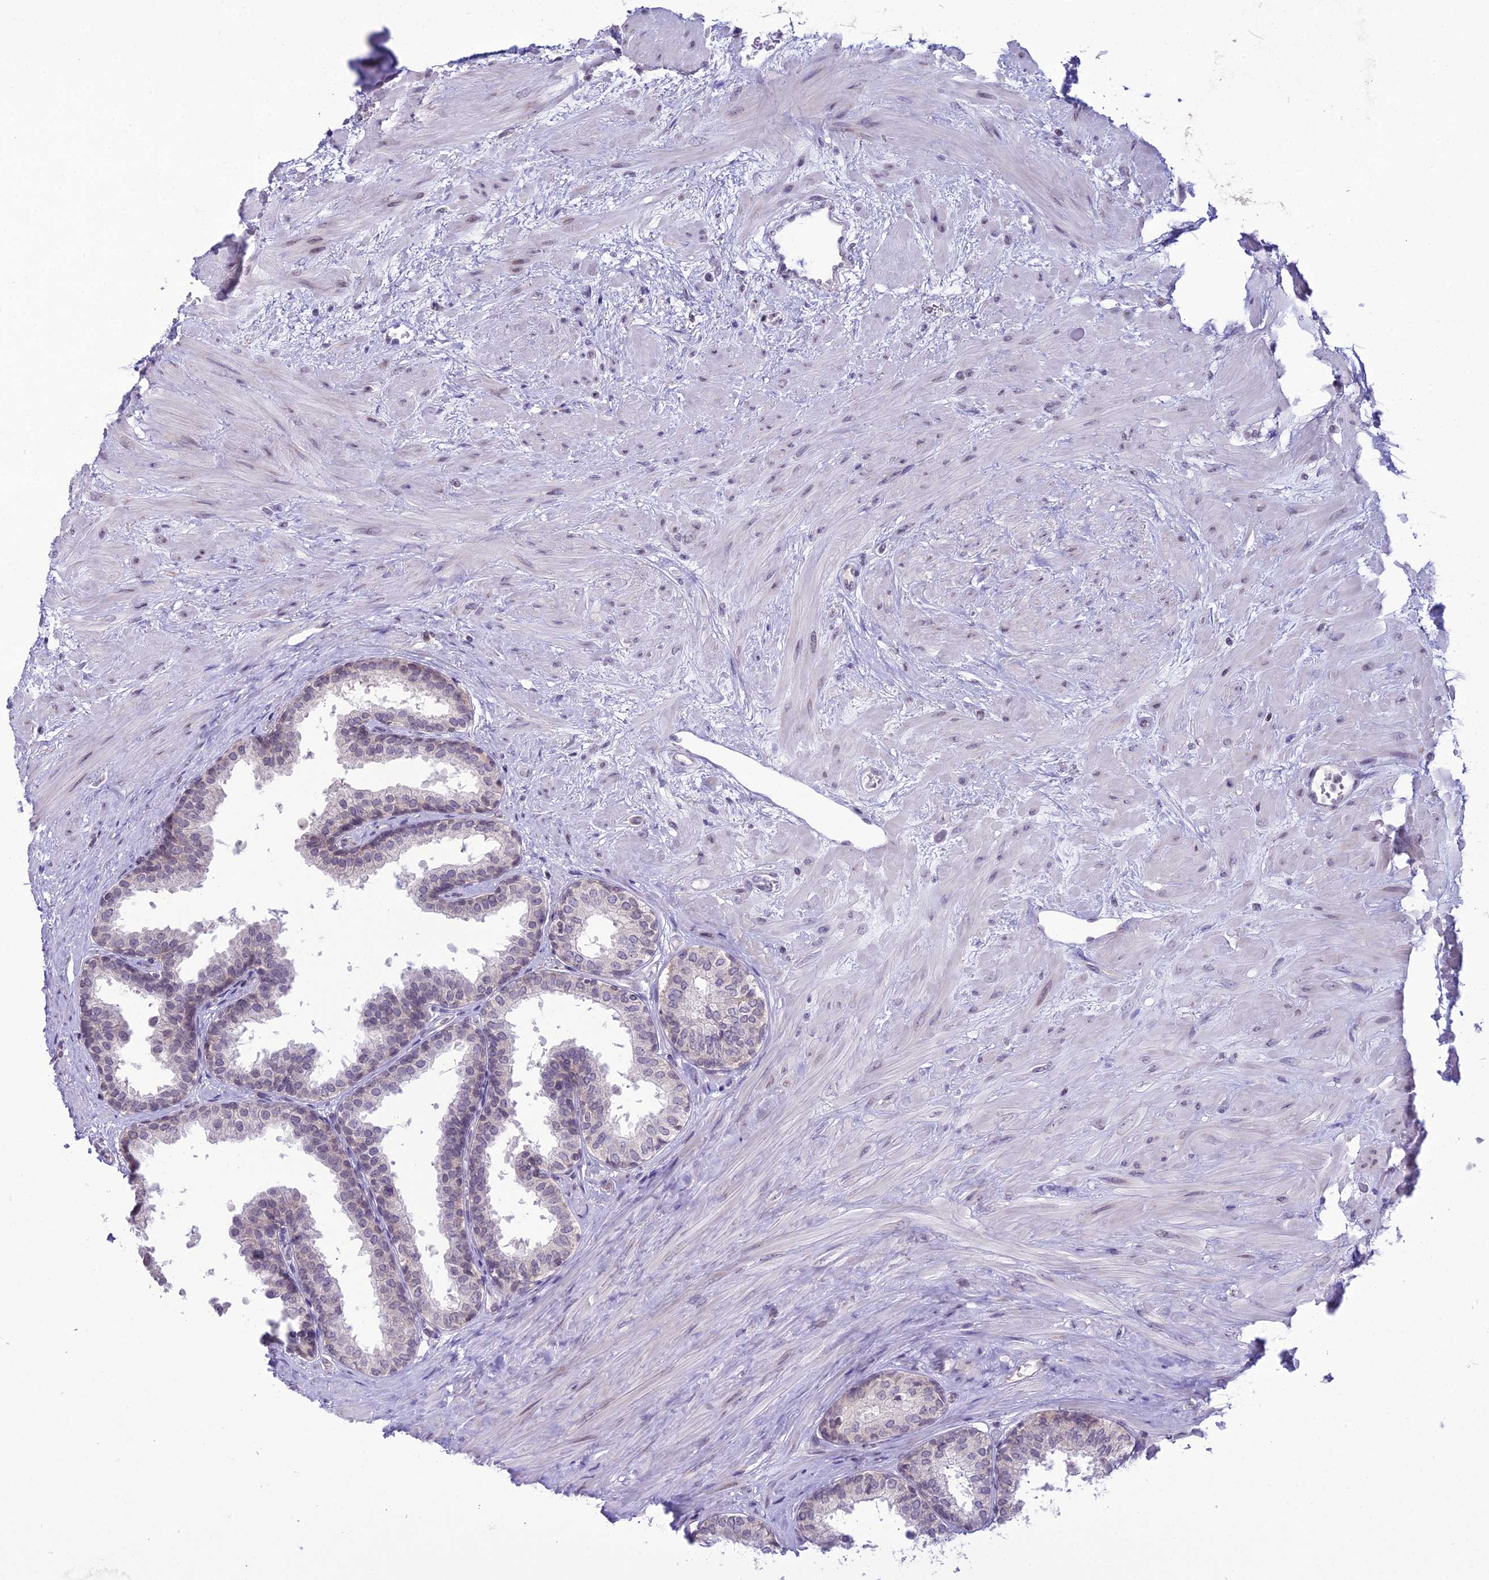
{"staining": {"intensity": "negative", "quantity": "none", "location": "none"}, "tissue": "prostate", "cell_type": "Glandular cells", "image_type": "normal", "snomed": [{"axis": "morphology", "description": "Normal tissue, NOS"}, {"axis": "topography", "description": "Prostate"}], "caption": "A micrograph of prostate stained for a protein shows no brown staining in glandular cells. Nuclei are stained in blue.", "gene": "RPS26", "patient": {"sex": "male", "age": 48}}